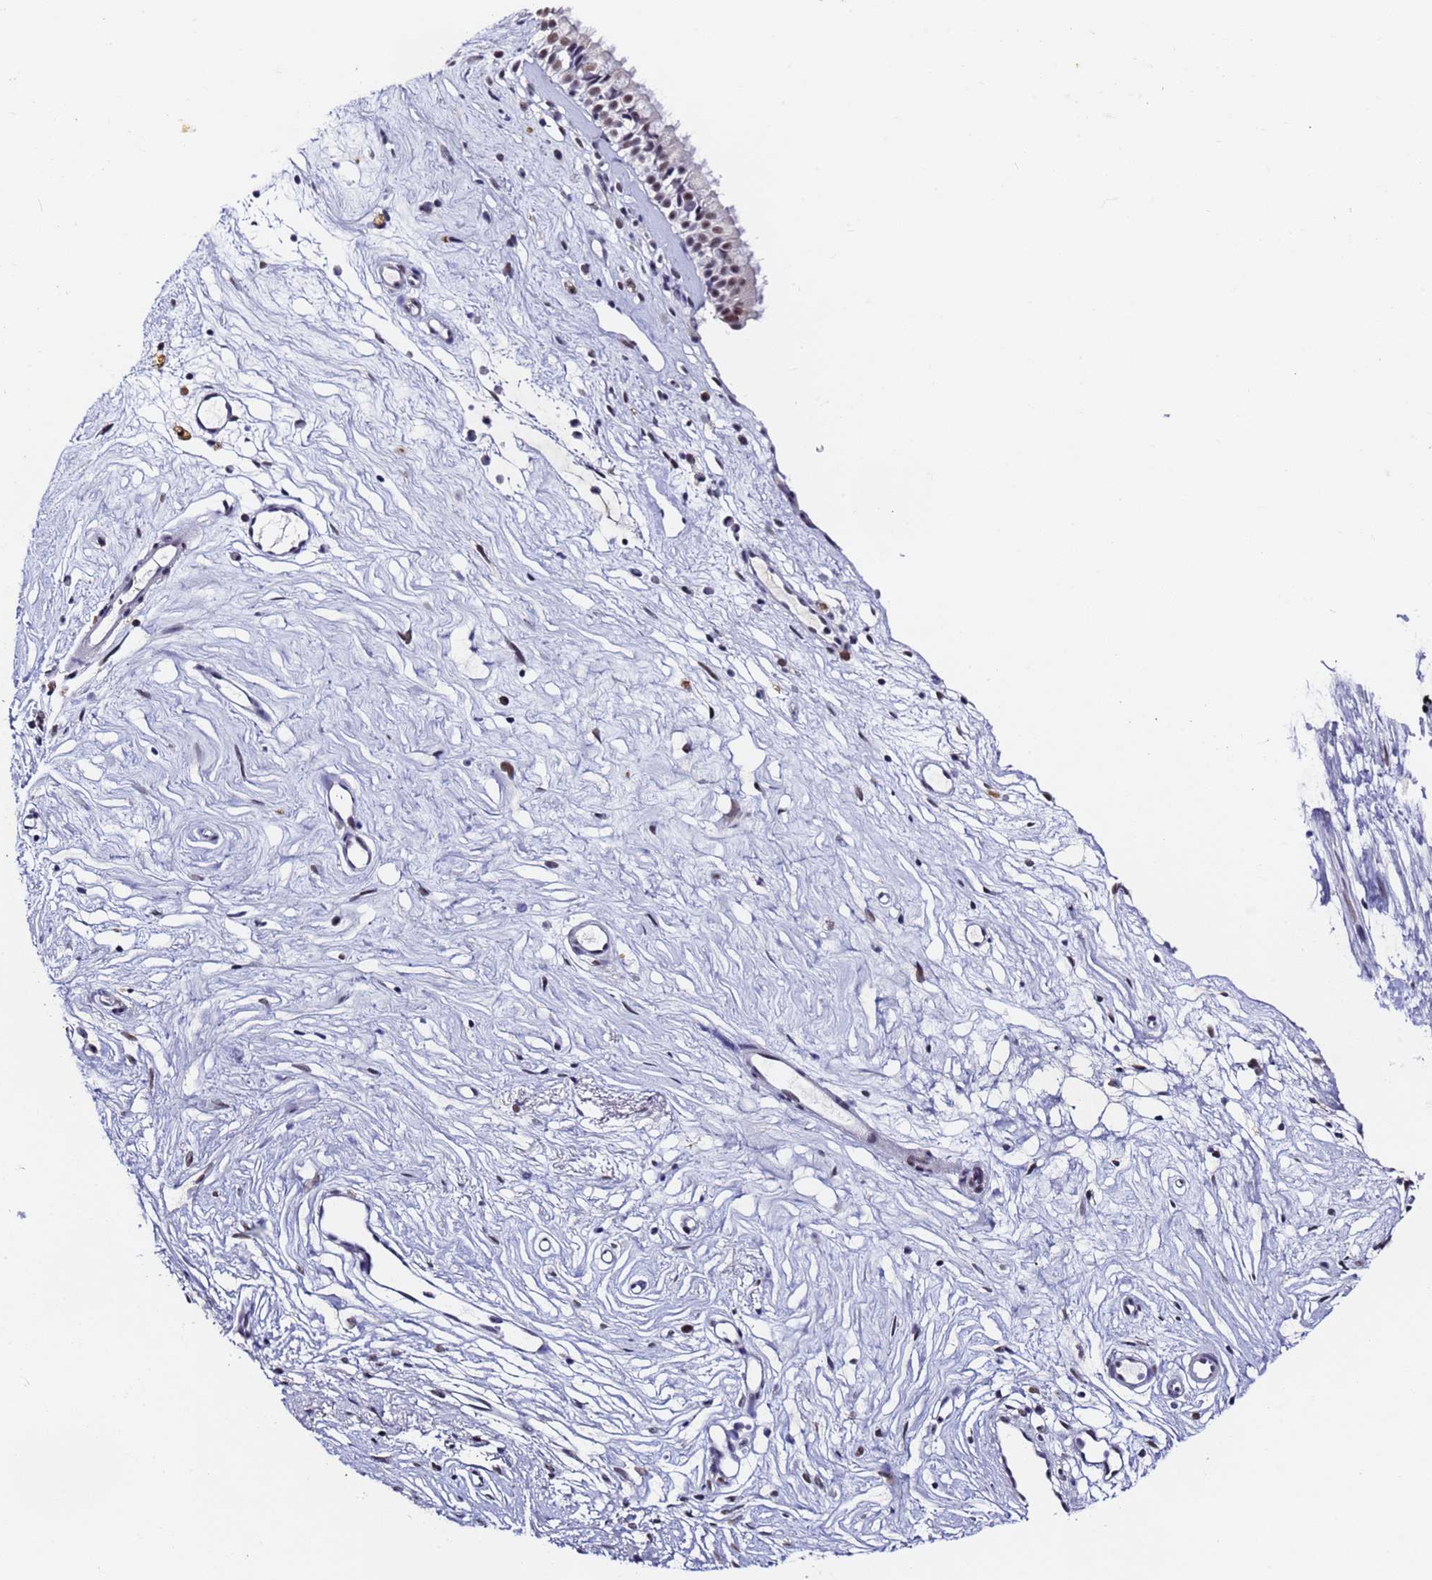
{"staining": {"intensity": "moderate", "quantity": "25%-75%", "location": "nuclear"}, "tissue": "nasopharynx", "cell_type": "Respiratory epithelial cells", "image_type": "normal", "snomed": [{"axis": "morphology", "description": "Normal tissue, NOS"}, {"axis": "morphology", "description": "Inflammation, NOS"}, {"axis": "morphology", "description": "Malignant melanoma, Metastatic site"}, {"axis": "topography", "description": "Nasopharynx"}], "caption": "High-magnification brightfield microscopy of normal nasopharynx stained with DAB (brown) and counterstained with hematoxylin (blue). respiratory epithelial cells exhibit moderate nuclear staining is seen in about25%-75% of cells. The staining is performed using DAB brown chromogen to label protein expression. The nuclei are counter-stained blue using hematoxylin.", "gene": "FNBP4", "patient": {"sex": "male", "age": 70}}